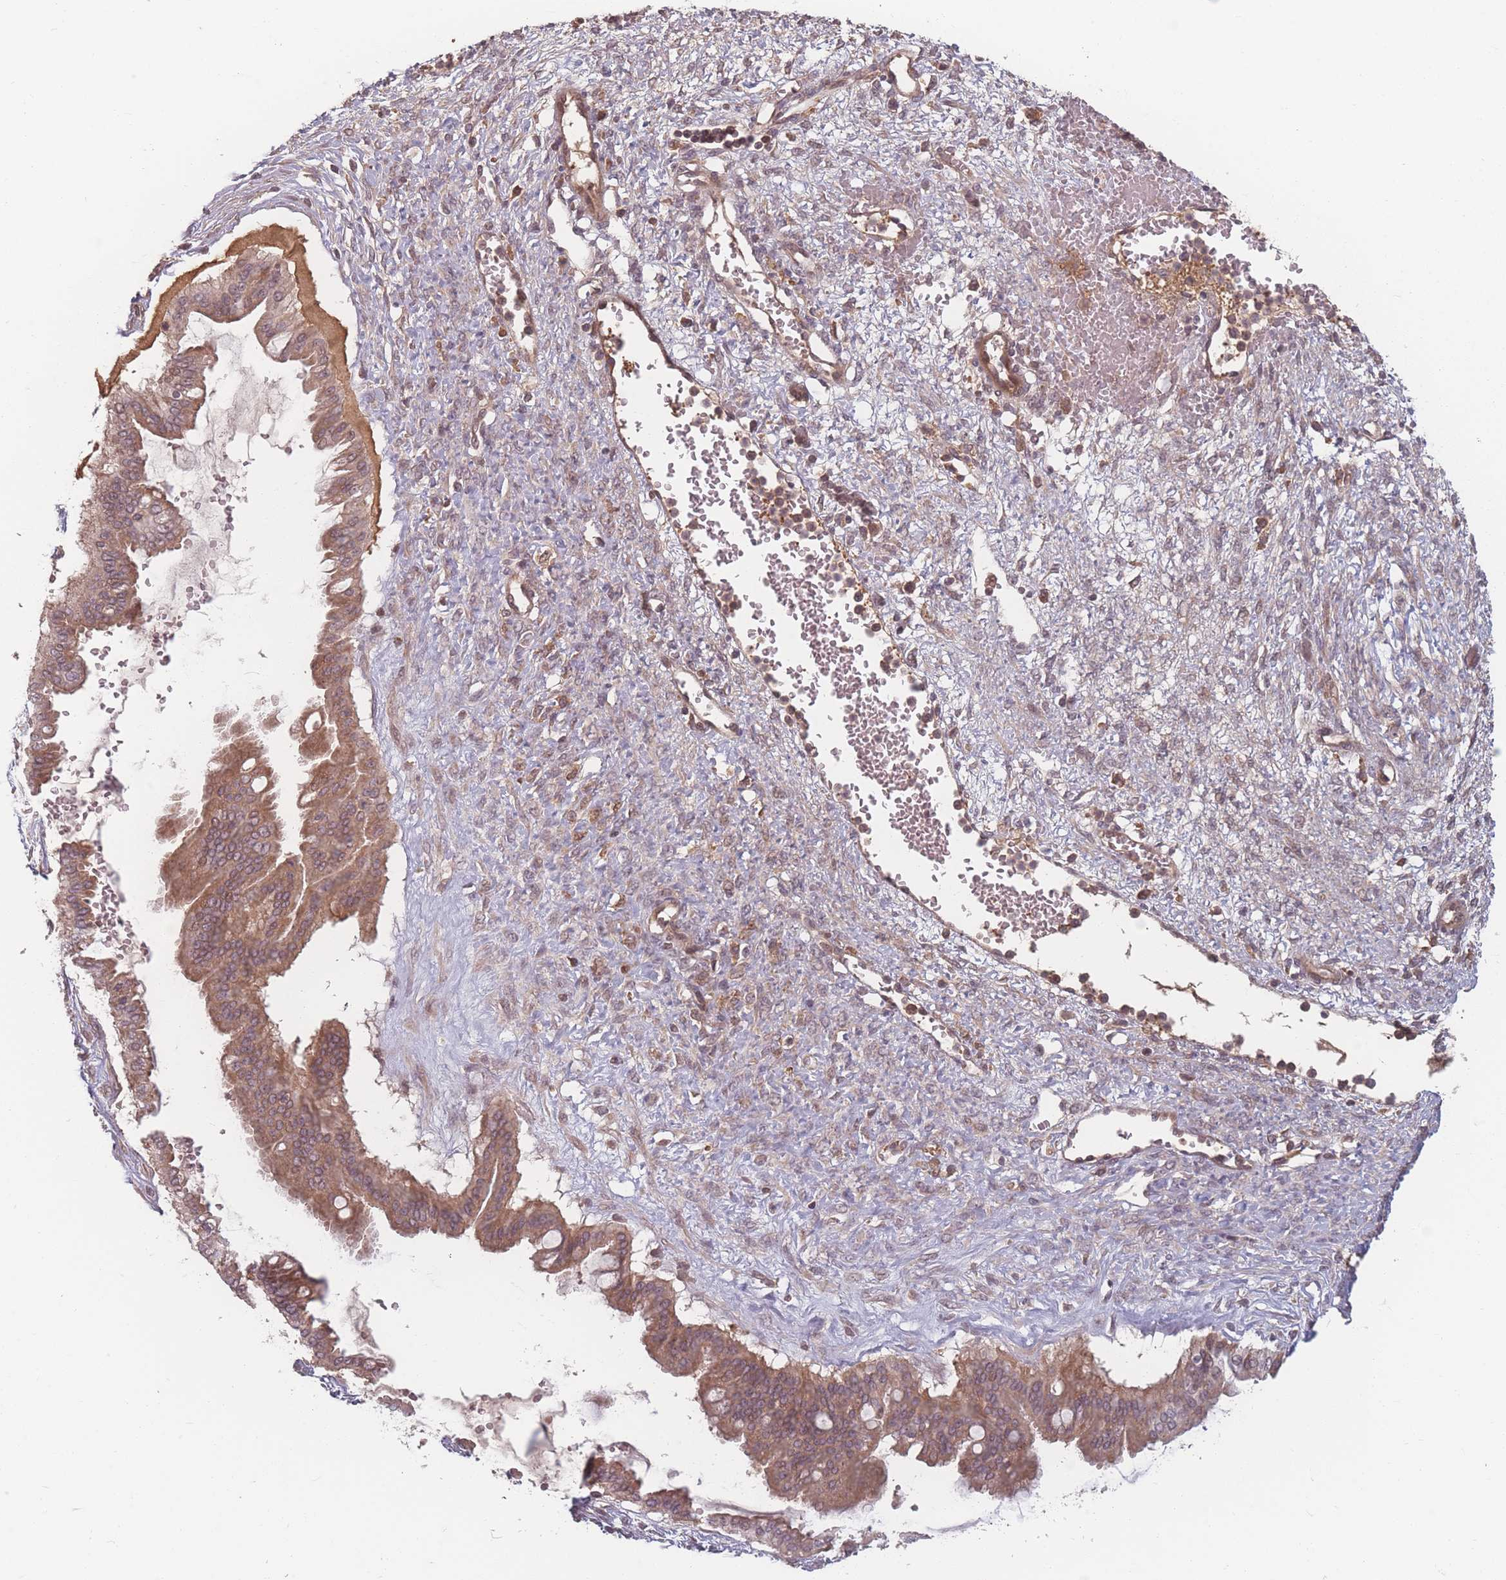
{"staining": {"intensity": "moderate", "quantity": ">75%", "location": "cytoplasmic/membranous"}, "tissue": "ovarian cancer", "cell_type": "Tumor cells", "image_type": "cancer", "snomed": [{"axis": "morphology", "description": "Cystadenocarcinoma, mucinous, NOS"}, {"axis": "topography", "description": "Ovary"}], "caption": "Tumor cells exhibit medium levels of moderate cytoplasmic/membranous expression in approximately >75% of cells in ovarian mucinous cystadenocarcinoma.", "gene": "HAGH", "patient": {"sex": "female", "age": 73}}